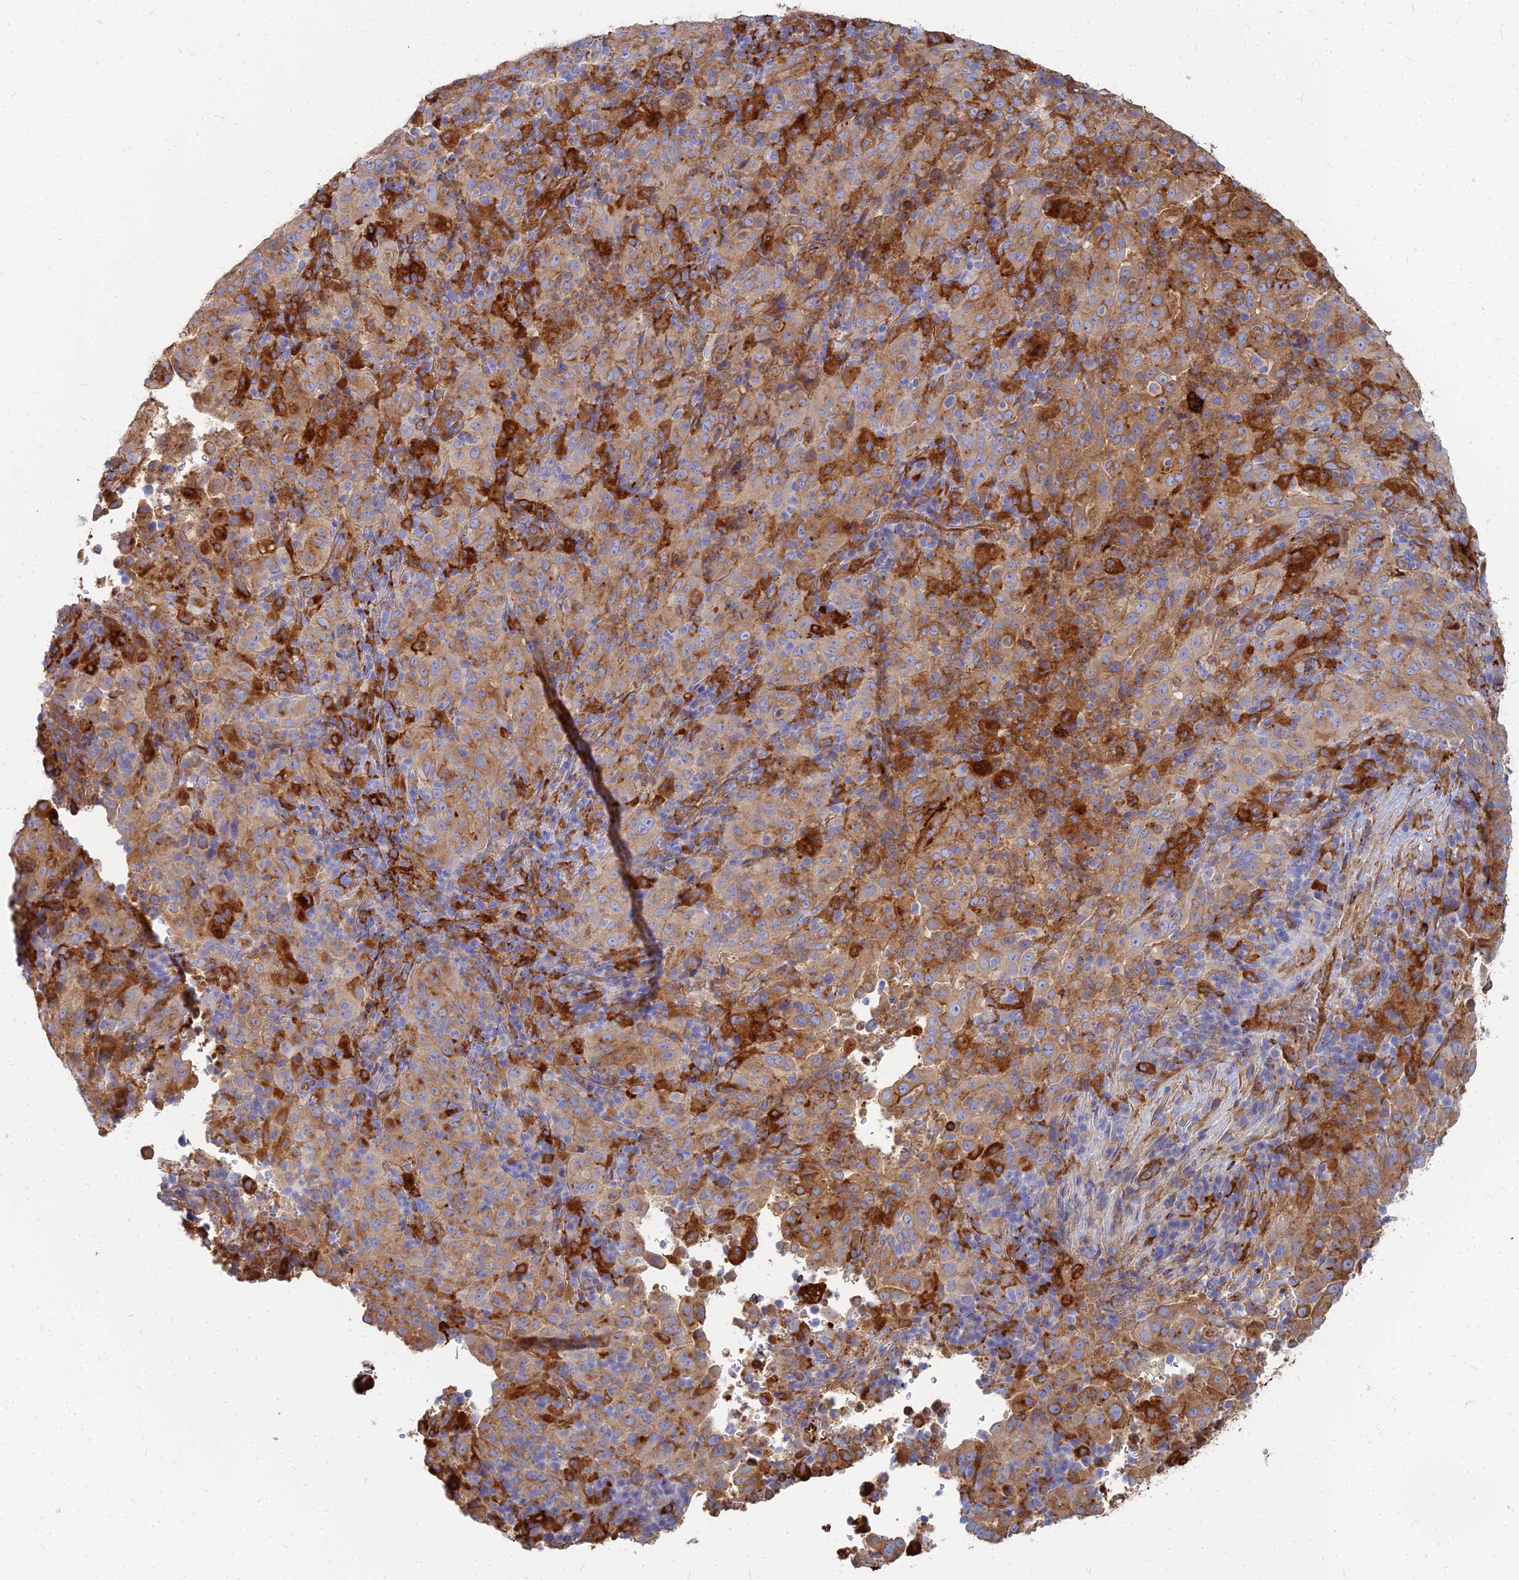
{"staining": {"intensity": "moderate", "quantity": ">75%", "location": "cytoplasmic/membranous"}, "tissue": "pancreatic cancer", "cell_type": "Tumor cells", "image_type": "cancer", "snomed": [{"axis": "morphology", "description": "Adenocarcinoma, NOS"}, {"axis": "topography", "description": "Pancreas"}], "caption": "Immunohistochemical staining of human pancreatic cancer (adenocarcinoma) reveals medium levels of moderate cytoplasmic/membranous protein positivity in approximately >75% of tumor cells.", "gene": "VAT1", "patient": {"sex": "male", "age": 63}}